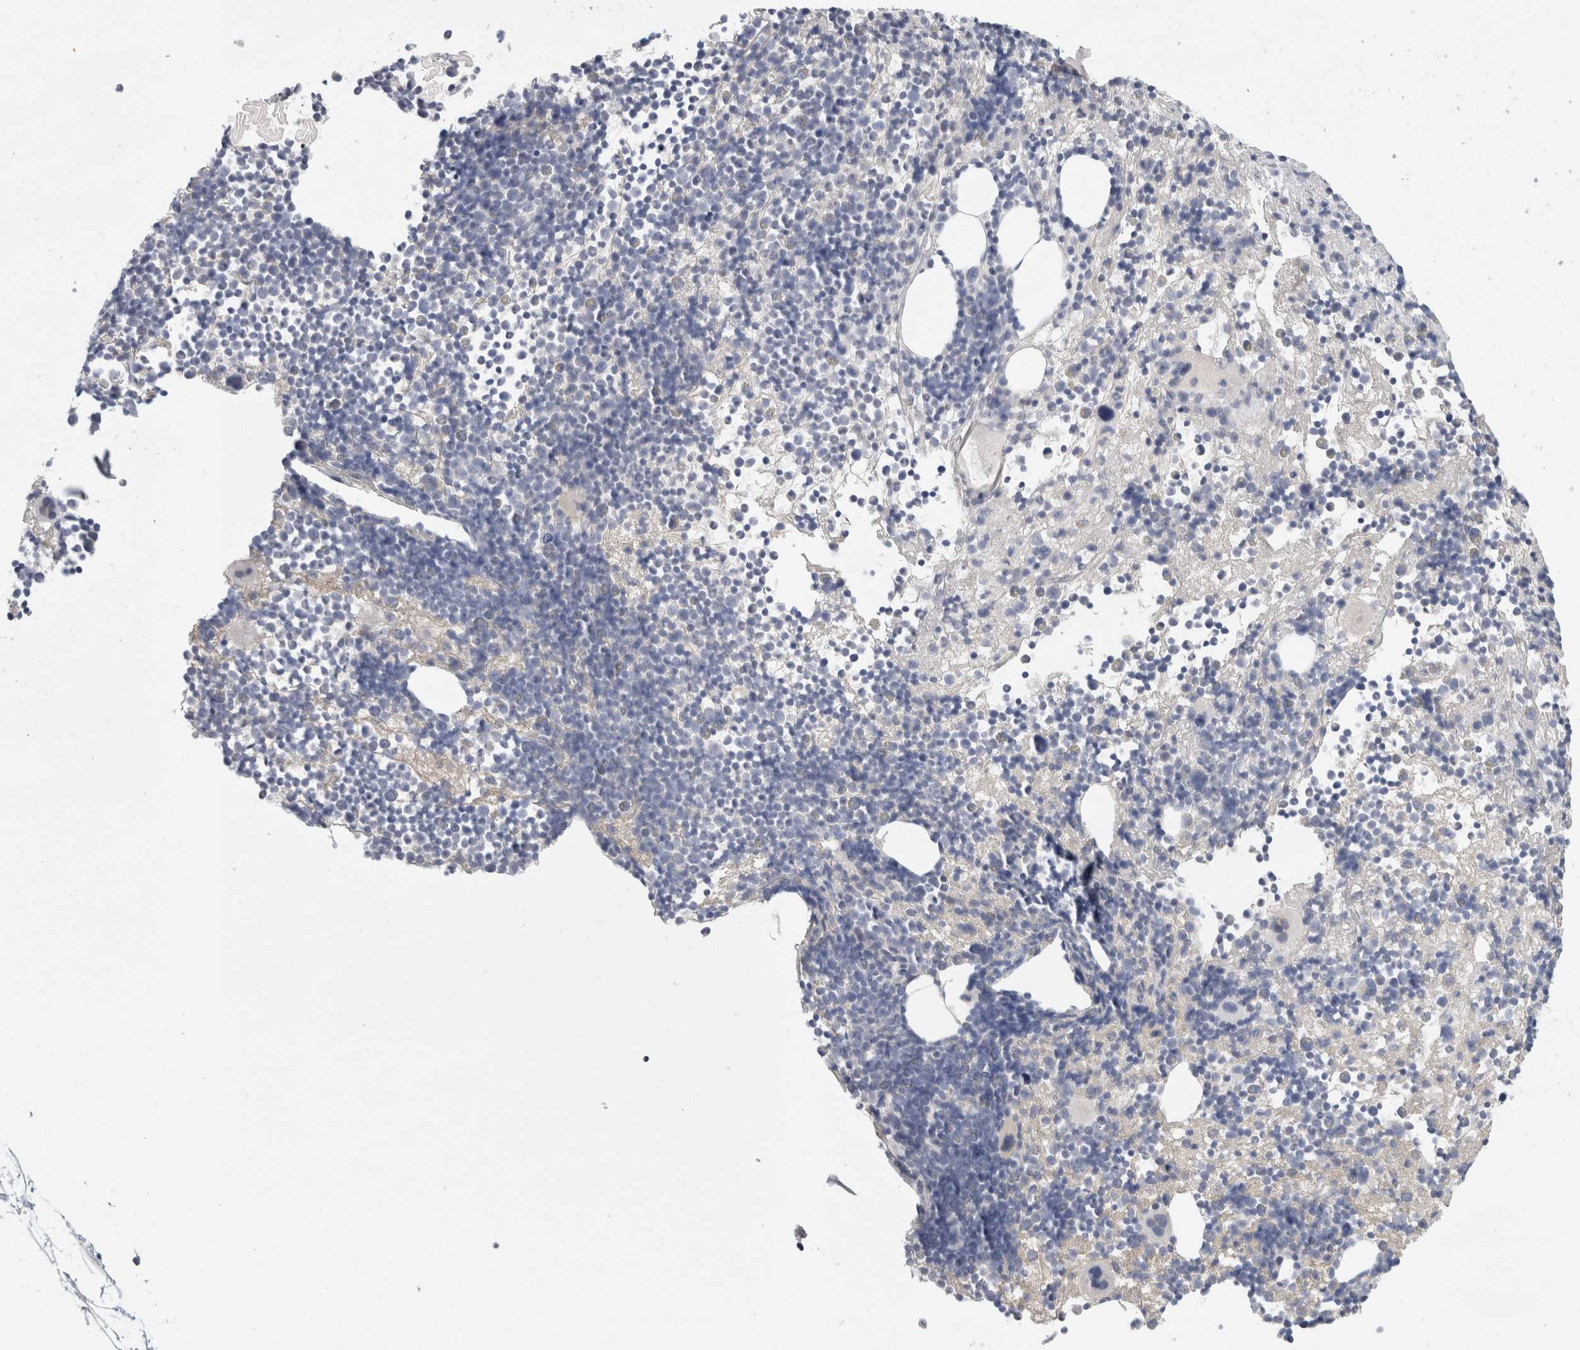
{"staining": {"intensity": "negative", "quantity": "none", "location": "none"}, "tissue": "bone marrow", "cell_type": "Hematopoietic cells", "image_type": "normal", "snomed": [{"axis": "morphology", "description": "Normal tissue, NOS"}, {"axis": "morphology", "description": "Inflammation, NOS"}, {"axis": "topography", "description": "Bone marrow"}], "caption": "The image exhibits no significant expression in hematopoietic cells of bone marrow. Brightfield microscopy of immunohistochemistry stained with DAB (brown) and hematoxylin (blue), captured at high magnification.", "gene": "STK31", "patient": {"sex": "male", "age": 1}}